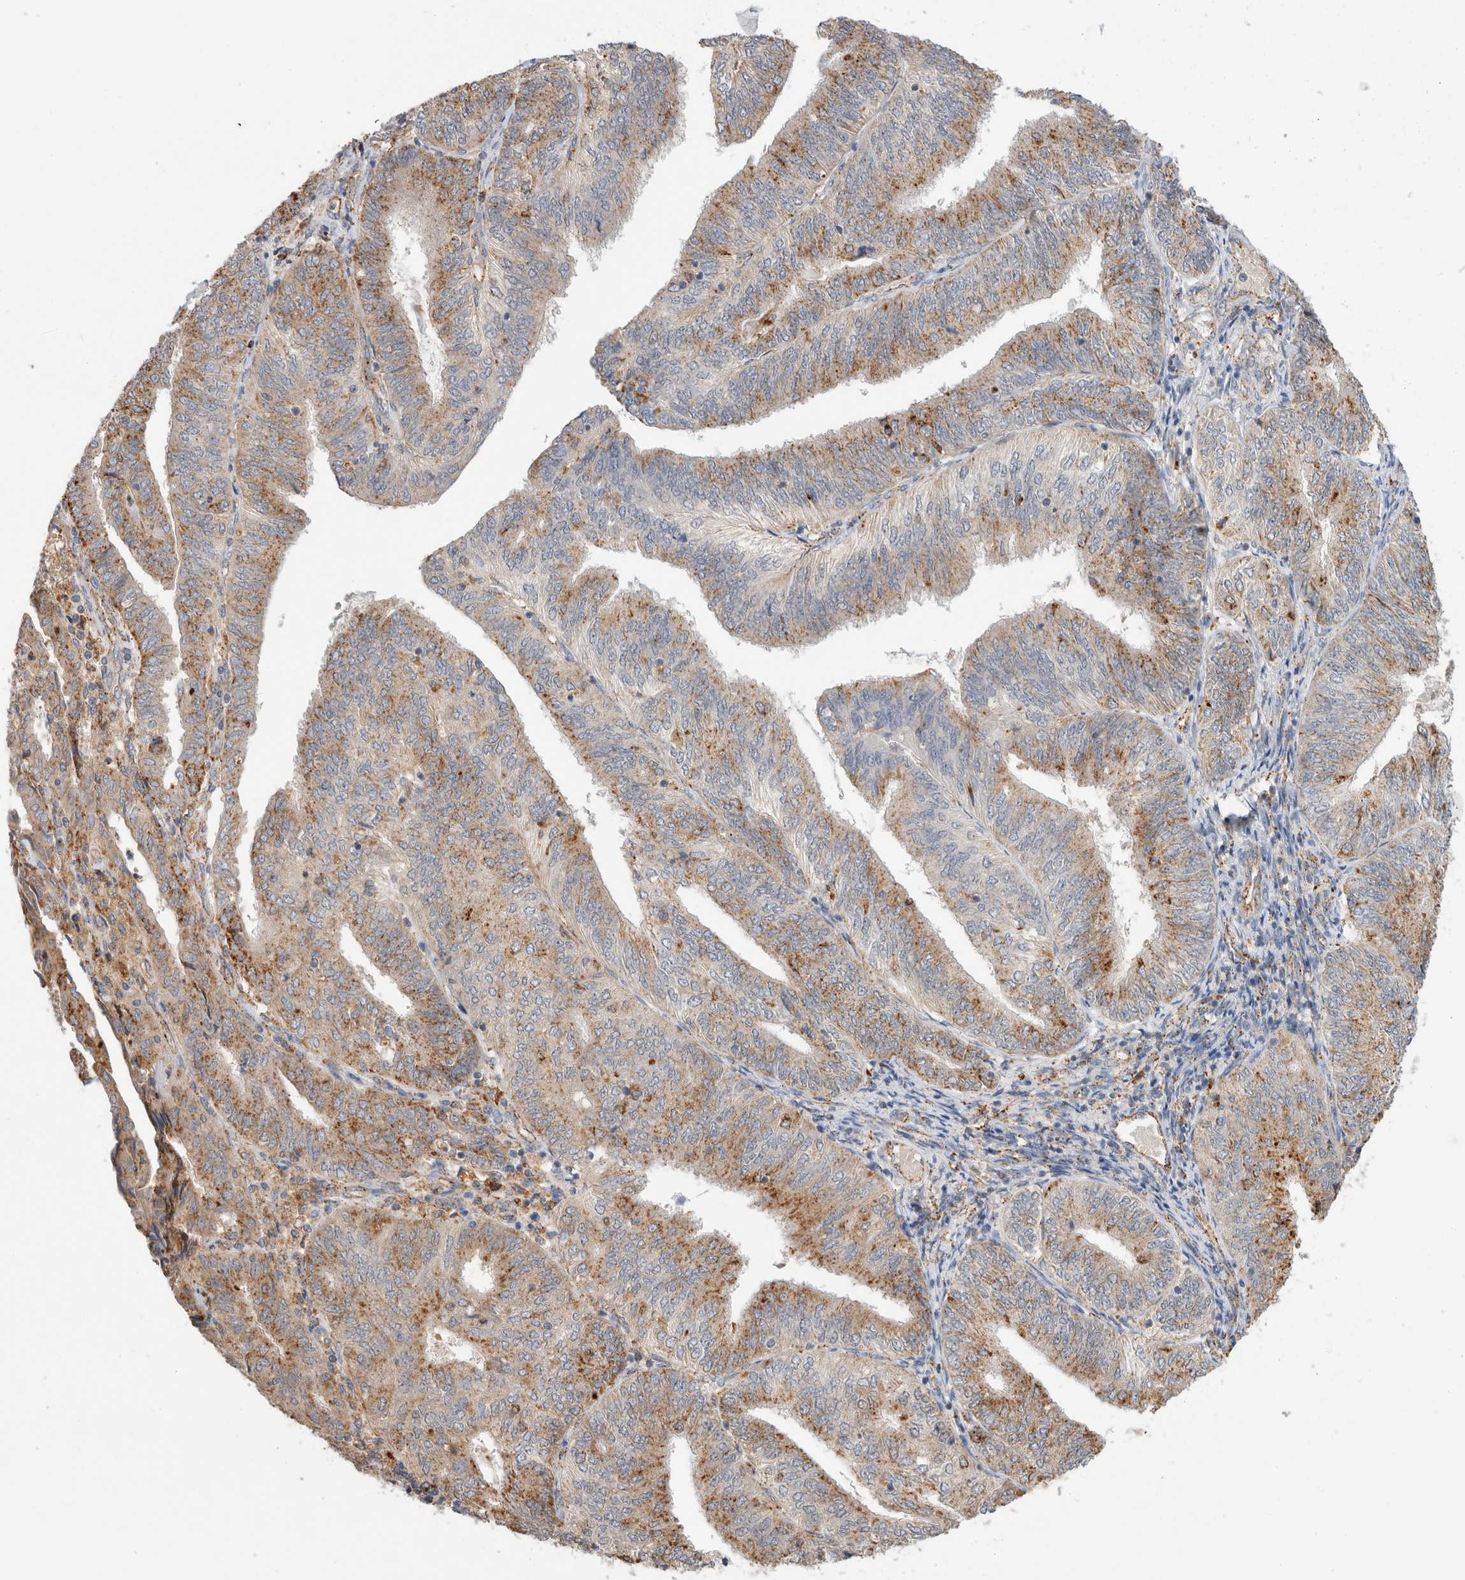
{"staining": {"intensity": "moderate", "quantity": ">75%", "location": "cytoplasmic/membranous"}, "tissue": "endometrial cancer", "cell_type": "Tumor cells", "image_type": "cancer", "snomed": [{"axis": "morphology", "description": "Adenocarcinoma, NOS"}, {"axis": "topography", "description": "Endometrium"}], "caption": "Brown immunohistochemical staining in adenocarcinoma (endometrial) exhibits moderate cytoplasmic/membranous expression in about >75% of tumor cells. (IHC, brightfield microscopy, high magnification).", "gene": "GNS", "patient": {"sex": "female", "age": 58}}